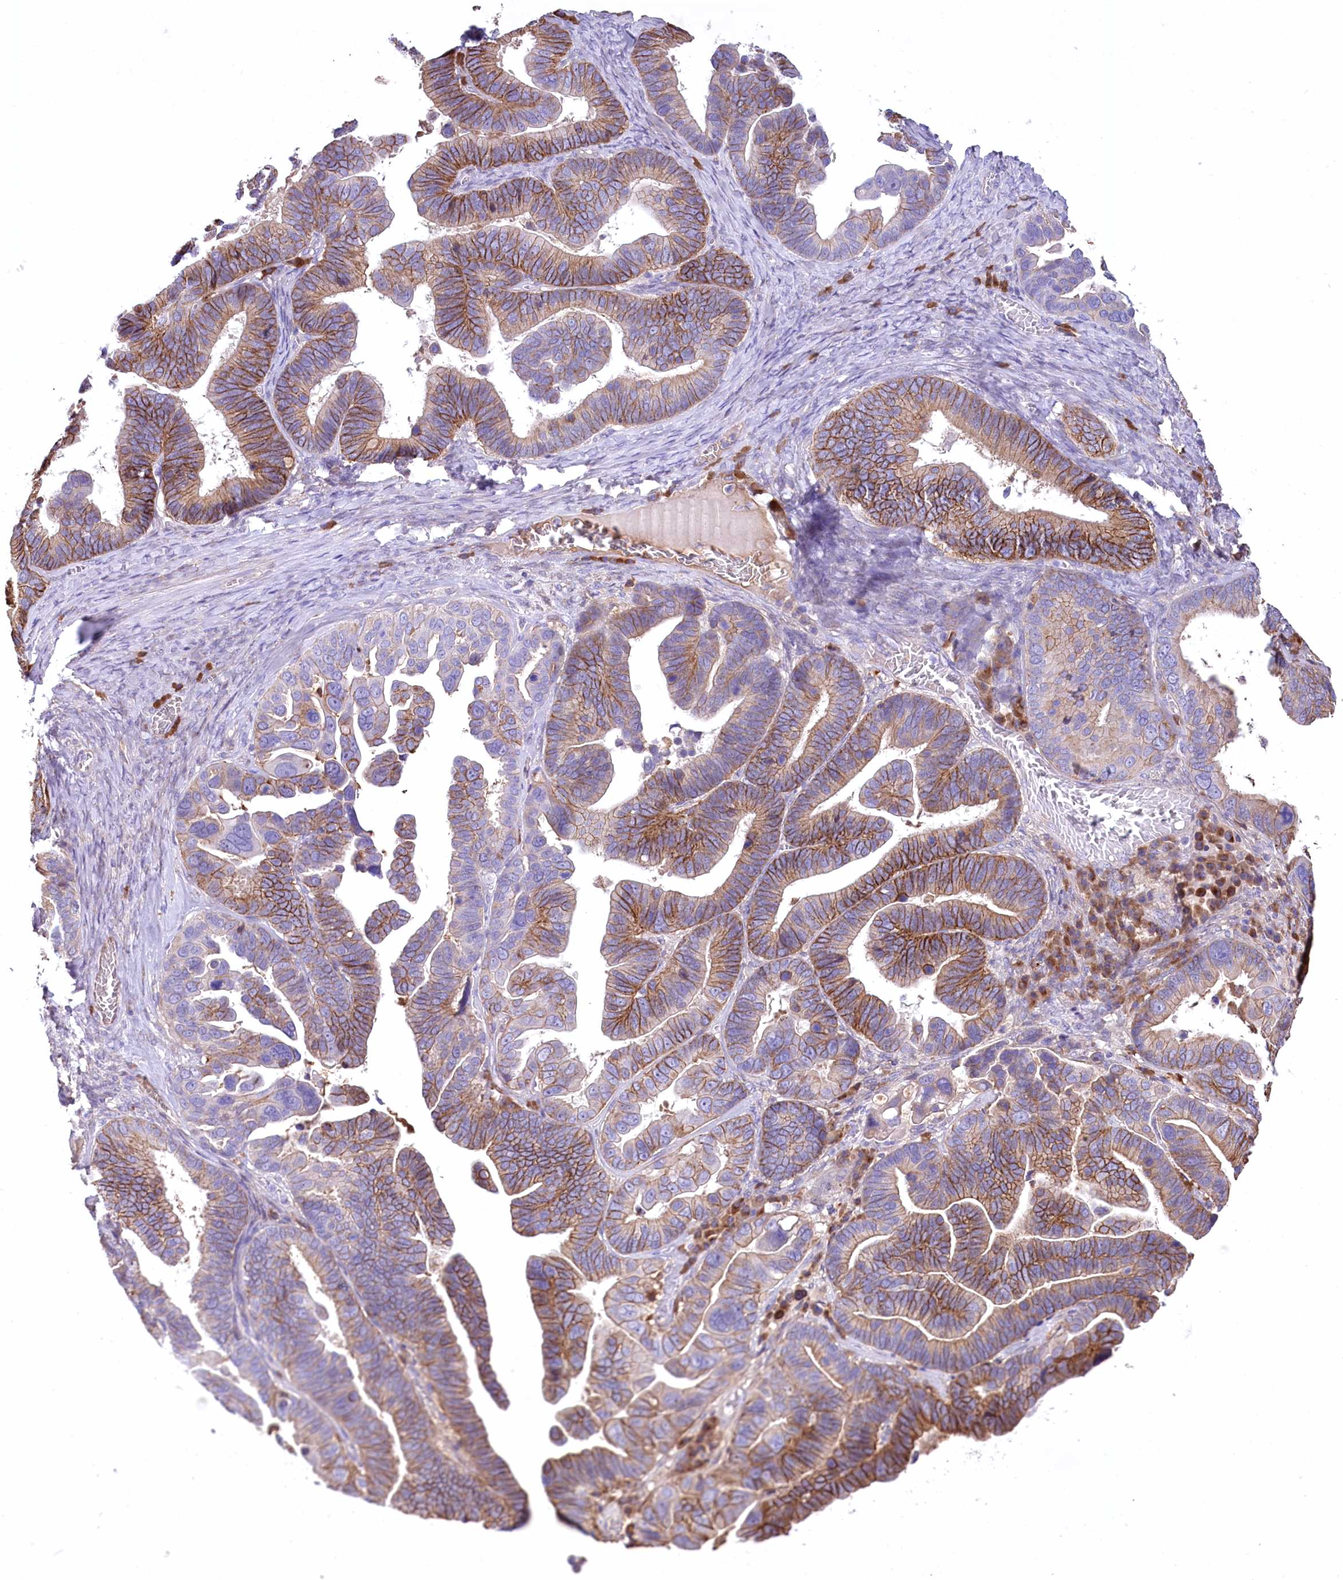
{"staining": {"intensity": "moderate", "quantity": "25%-75%", "location": "cytoplasmic/membranous"}, "tissue": "ovarian cancer", "cell_type": "Tumor cells", "image_type": "cancer", "snomed": [{"axis": "morphology", "description": "Cystadenocarcinoma, serous, NOS"}, {"axis": "topography", "description": "Ovary"}], "caption": "Ovarian serous cystadenocarcinoma stained for a protein demonstrates moderate cytoplasmic/membranous positivity in tumor cells. (Brightfield microscopy of DAB IHC at high magnification).", "gene": "CEP164", "patient": {"sex": "female", "age": 56}}